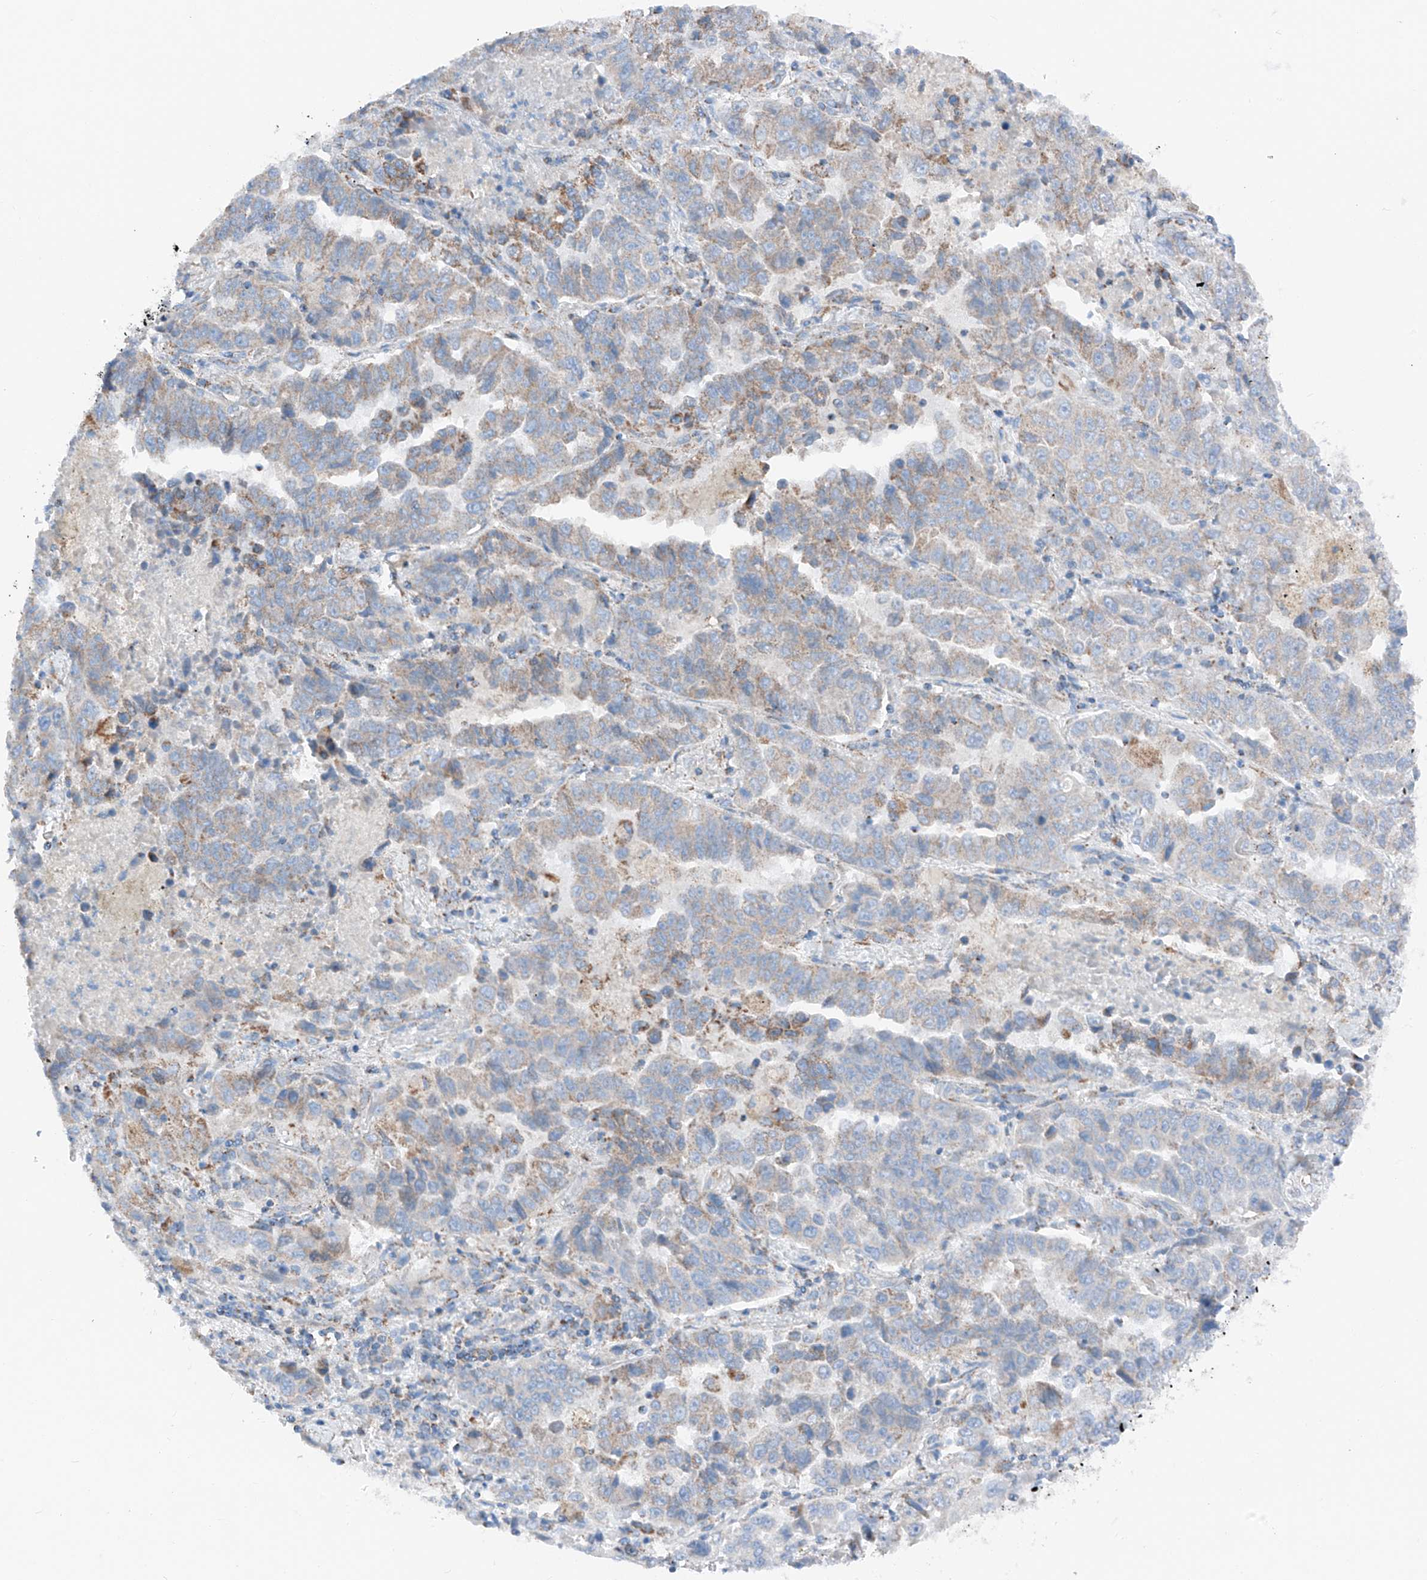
{"staining": {"intensity": "weak", "quantity": "25%-75%", "location": "cytoplasmic/membranous"}, "tissue": "lung cancer", "cell_type": "Tumor cells", "image_type": "cancer", "snomed": [{"axis": "morphology", "description": "Adenocarcinoma, NOS"}, {"axis": "topography", "description": "Lung"}], "caption": "The photomicrograph exhibits staining of lung cancer, revealing weak cytoplasmic/membranous protein expression (brown color) within tumor cells.", "gene": "MRAP", "patient": {"sex": "female", "age": 51}}